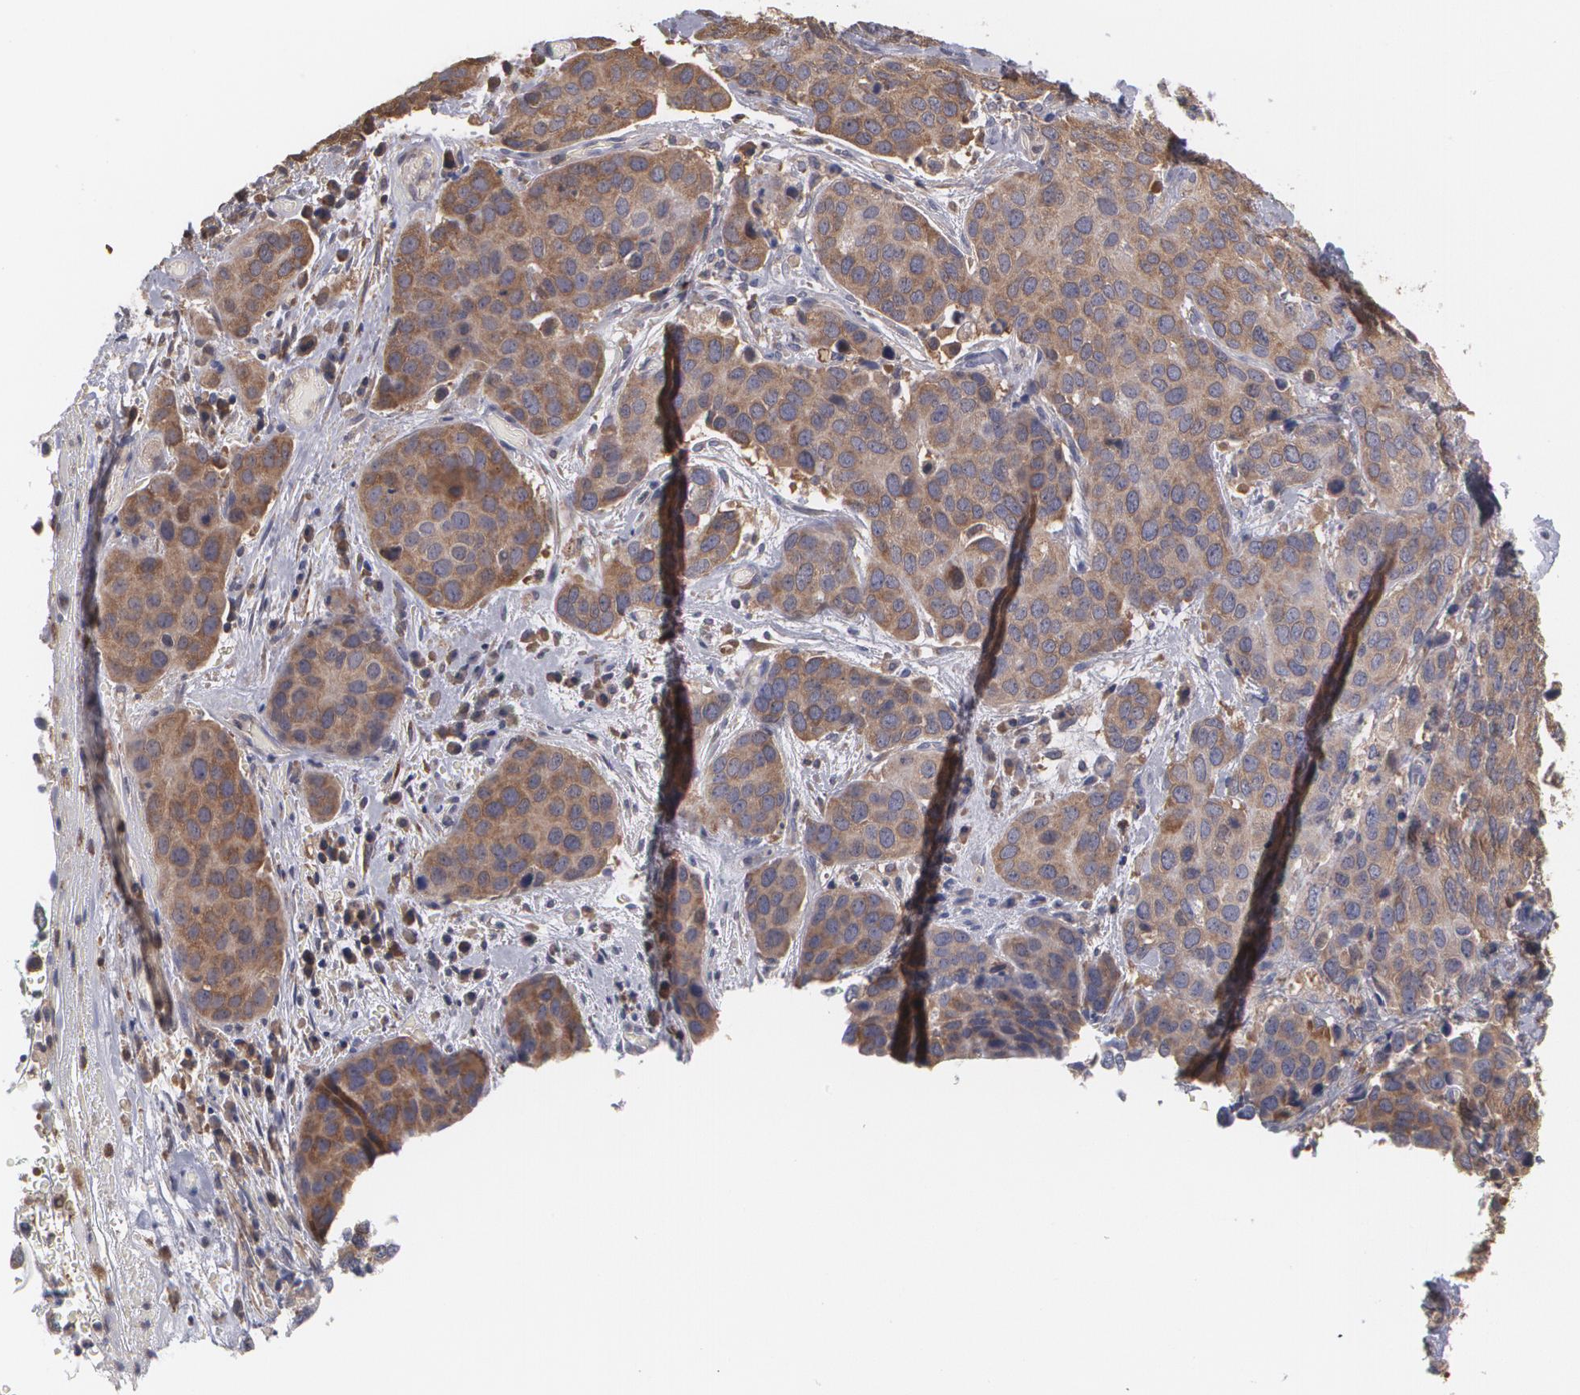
{"staining": {"intensity": "moderate", "quantity": ">75%", "location": "cytoplasmic/membranous"}, "tissue": "cervical cancer", "cell_type": "Tumor cells", "image_type": "cancer", "snomed": [{"axis": "morphology", "description": "Squamous cell carcinoma, NOS"}, {"axis": "topography", "description": "Cervix"}], "caption": "Immunohistochemistry (IHC) image of neoplastic tissue: human cervical cancer (squamous cell carcinoma) stained using immunohistochemistry demonstrates medium levels of moderate protein expression localized specifically in the cytoplasmic/membranous of tumor cells, appearing as a cytoplasmic/membranous brown color.", "gene": "MTHFD1", "patient": {"sex": "female", "age": 54}}